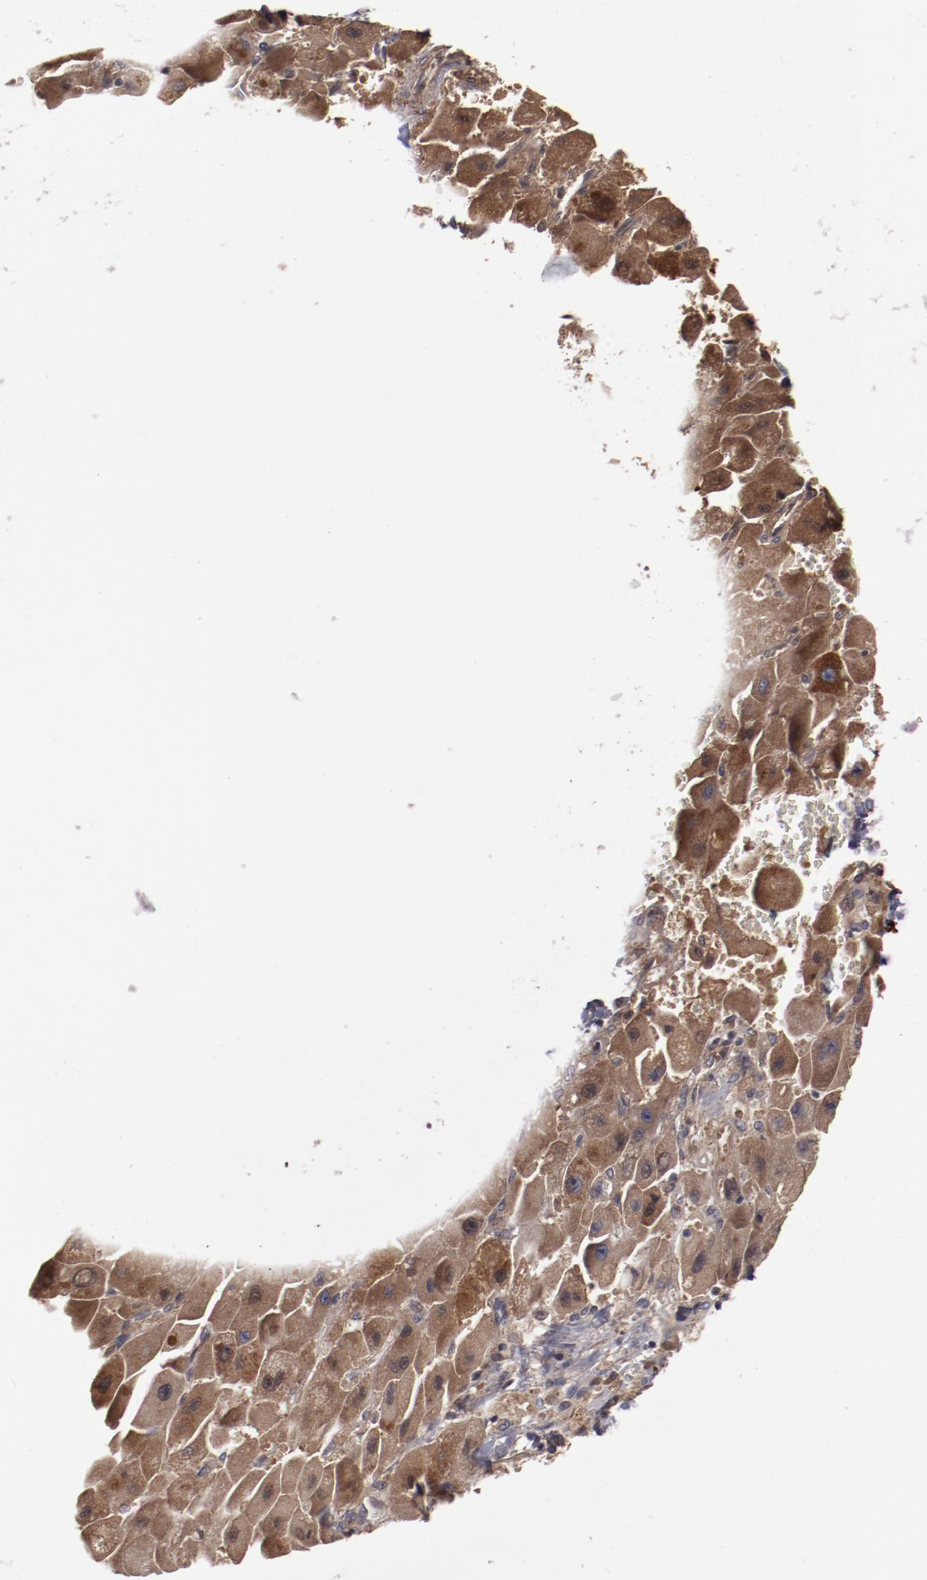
{"staining": {"intensity": "moderate", "quantity": ">75%", "location": "cytoplasmic/membranous,nuclear"}, "tissue": "liver cancer", "cell_type": "Tumor cells", "image_type": "cancer", "snomed": [{"axis": "morphology", "description": "Carcinoma, Hepatocellular, NOS"}, {"axis": "topography", "description": "Liver"}], "caption": "A micrograph of human liver cancer stained for a protein demonstrates moderate cytoplasmic/membranous and nuclear brown staining in tumor cells. Immunohistochemistry (ihc) stains the protein of interest in brown and the nuclei are stained blue.", "gene": "SERPINA7", "patient": {"sex": "male", "age": 24}}